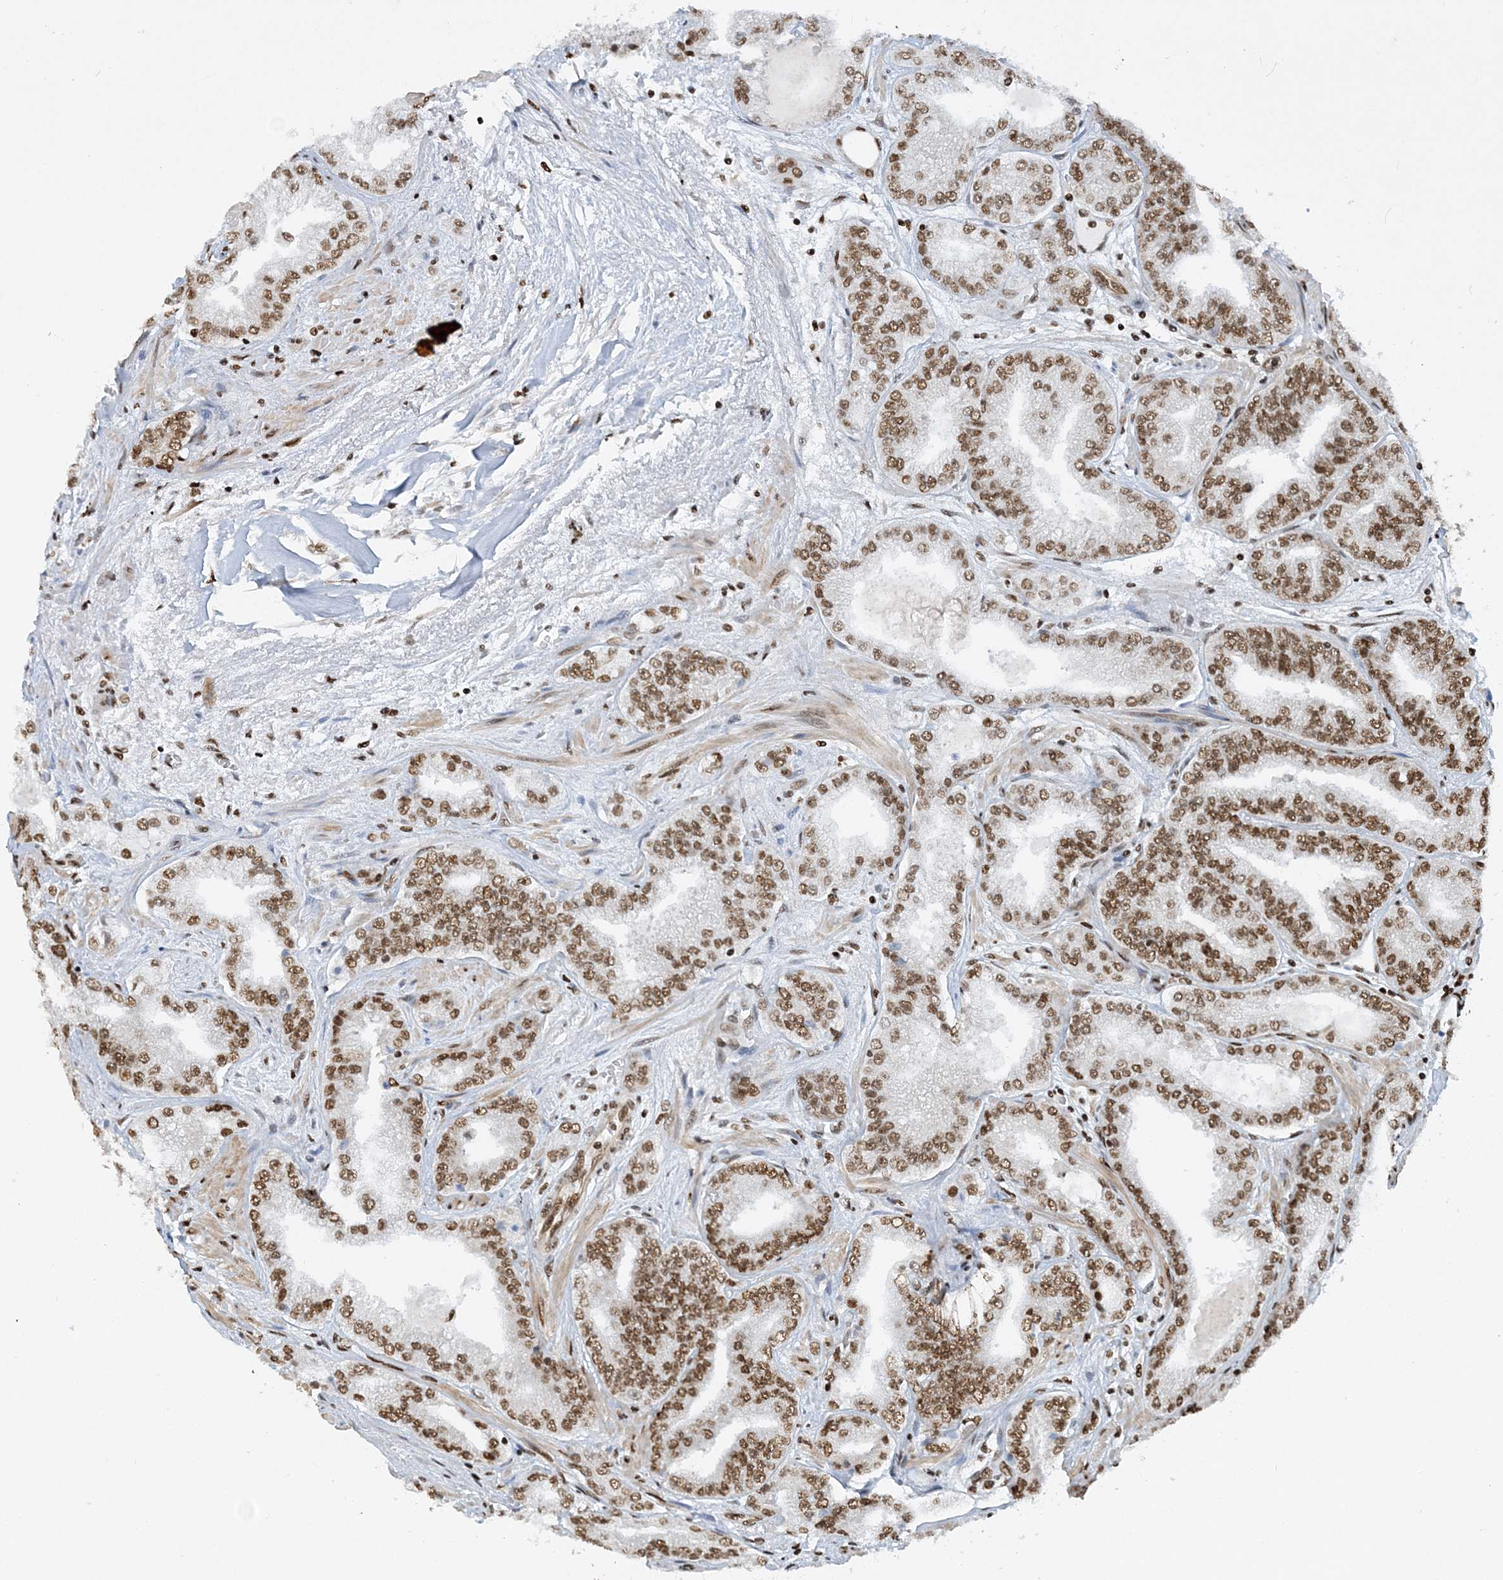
{"staining": {"intensity": "moderate", "quantity": ">75%", "location": "nuclear"}, "tissue": "prostate cancer", "cell_type": "Tumor cells", "image_type": "cancer", "snomed": [{"axis": "morphology", "description": "Adenocarcinoma, High grade"}, {"axis": "topography", "description": "Prostate"}], "caption": "Human prostate cancer stained with a protein marker reveals moderate staining in tumor cells.", "gene": "DELE1", "patient": {"sex": "male", "age": 71}}